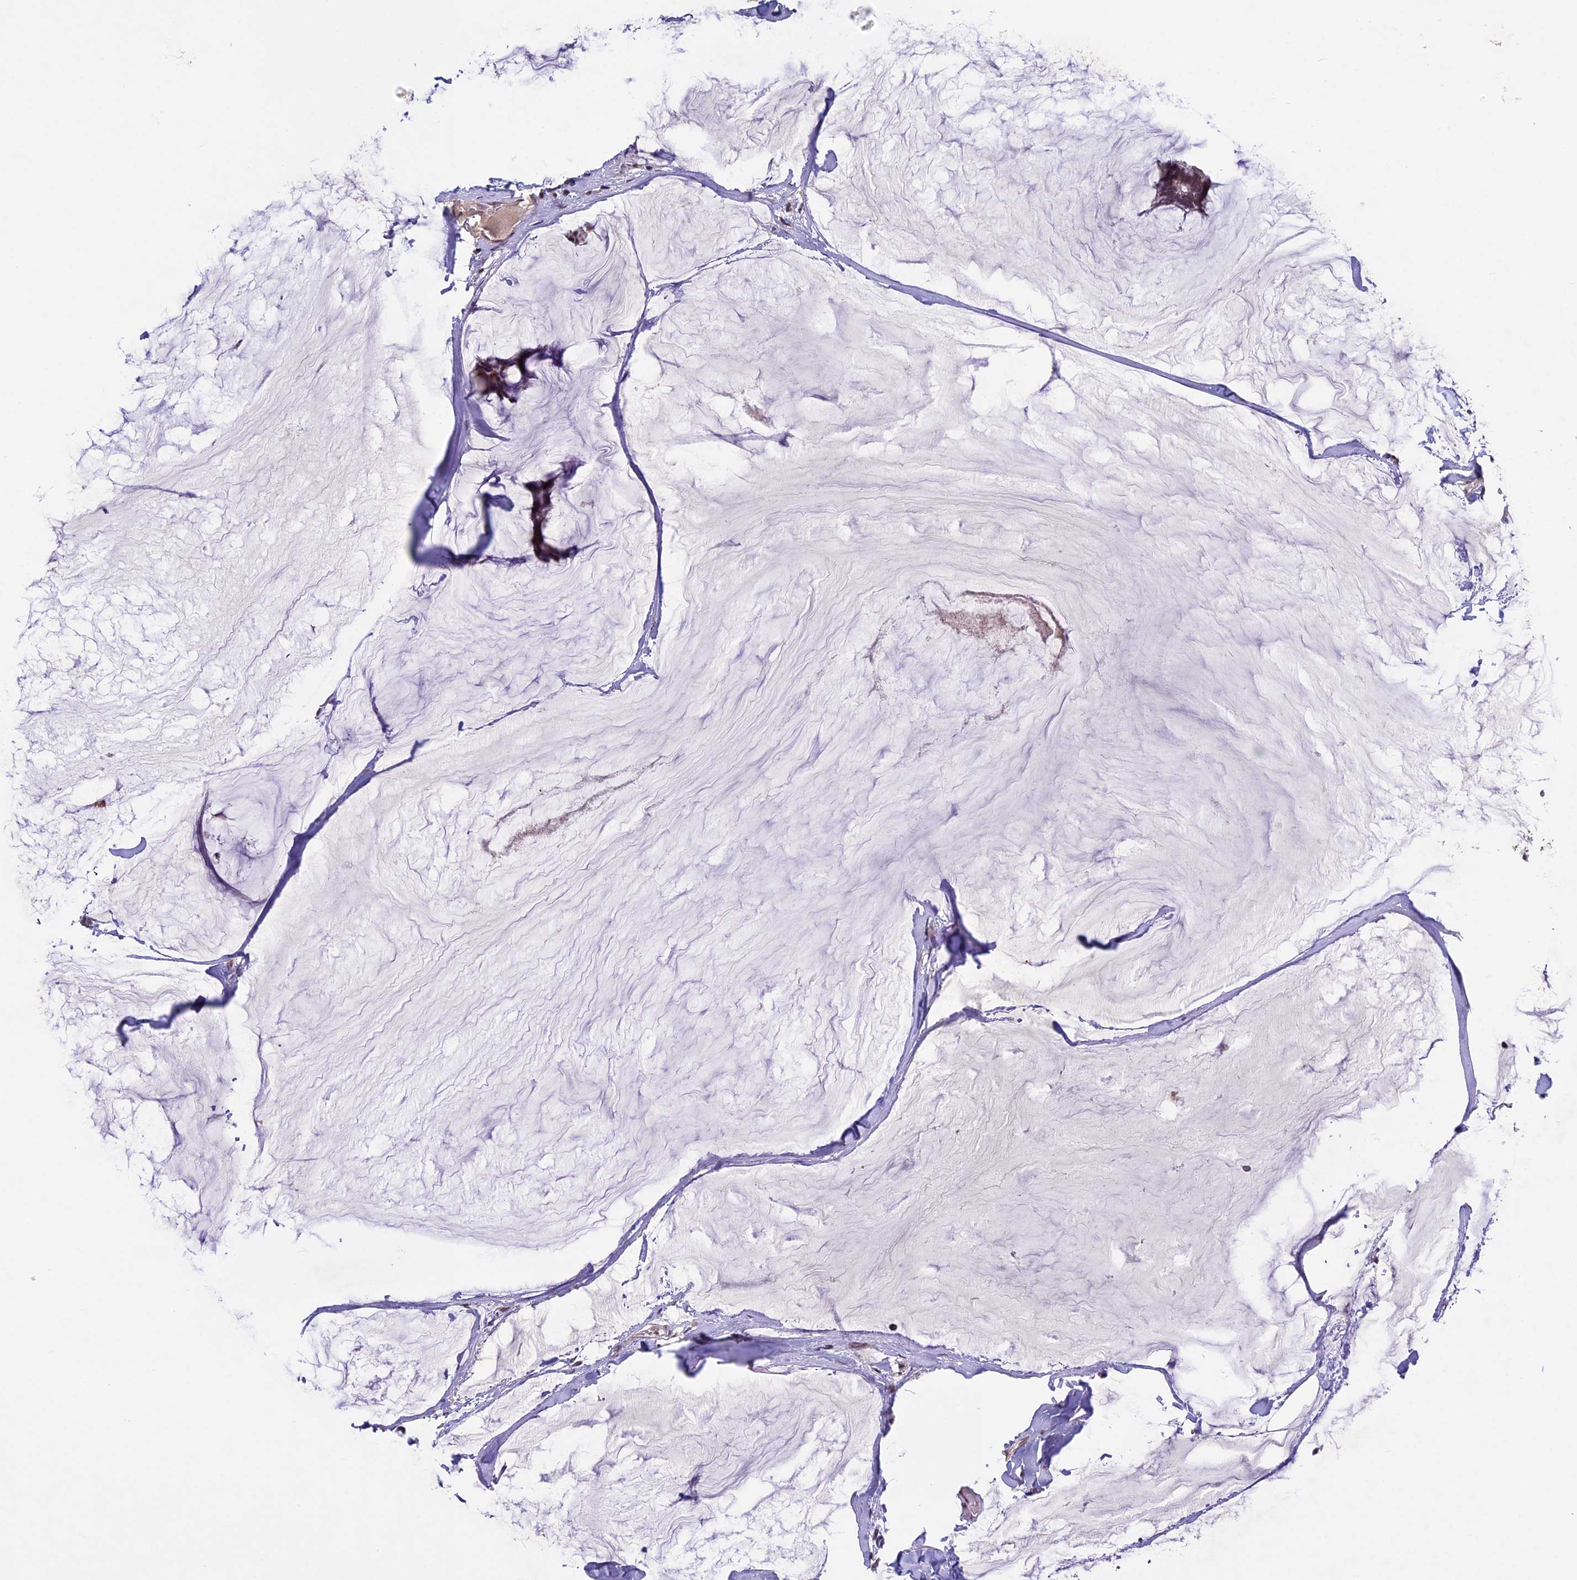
{"staining": {"intensity": "moderate", "quantity": ">75%", "location": "nuclear"}, "tissue": "breast cancer", "cell_type": "Tumor cells", "image_type": "cancer", "snomed": [{"axis": "morphology", "description": "Duct carcinoma"}, {"axis": "topography", "description": "Breast"}], "caption": "Moderate nuclear staining is seen in about >75% of tumor cells in breast cancer (invasive ductal carcinoma).", "gene": "RNF40", "patient": {"sex": "female", "age": 93}}